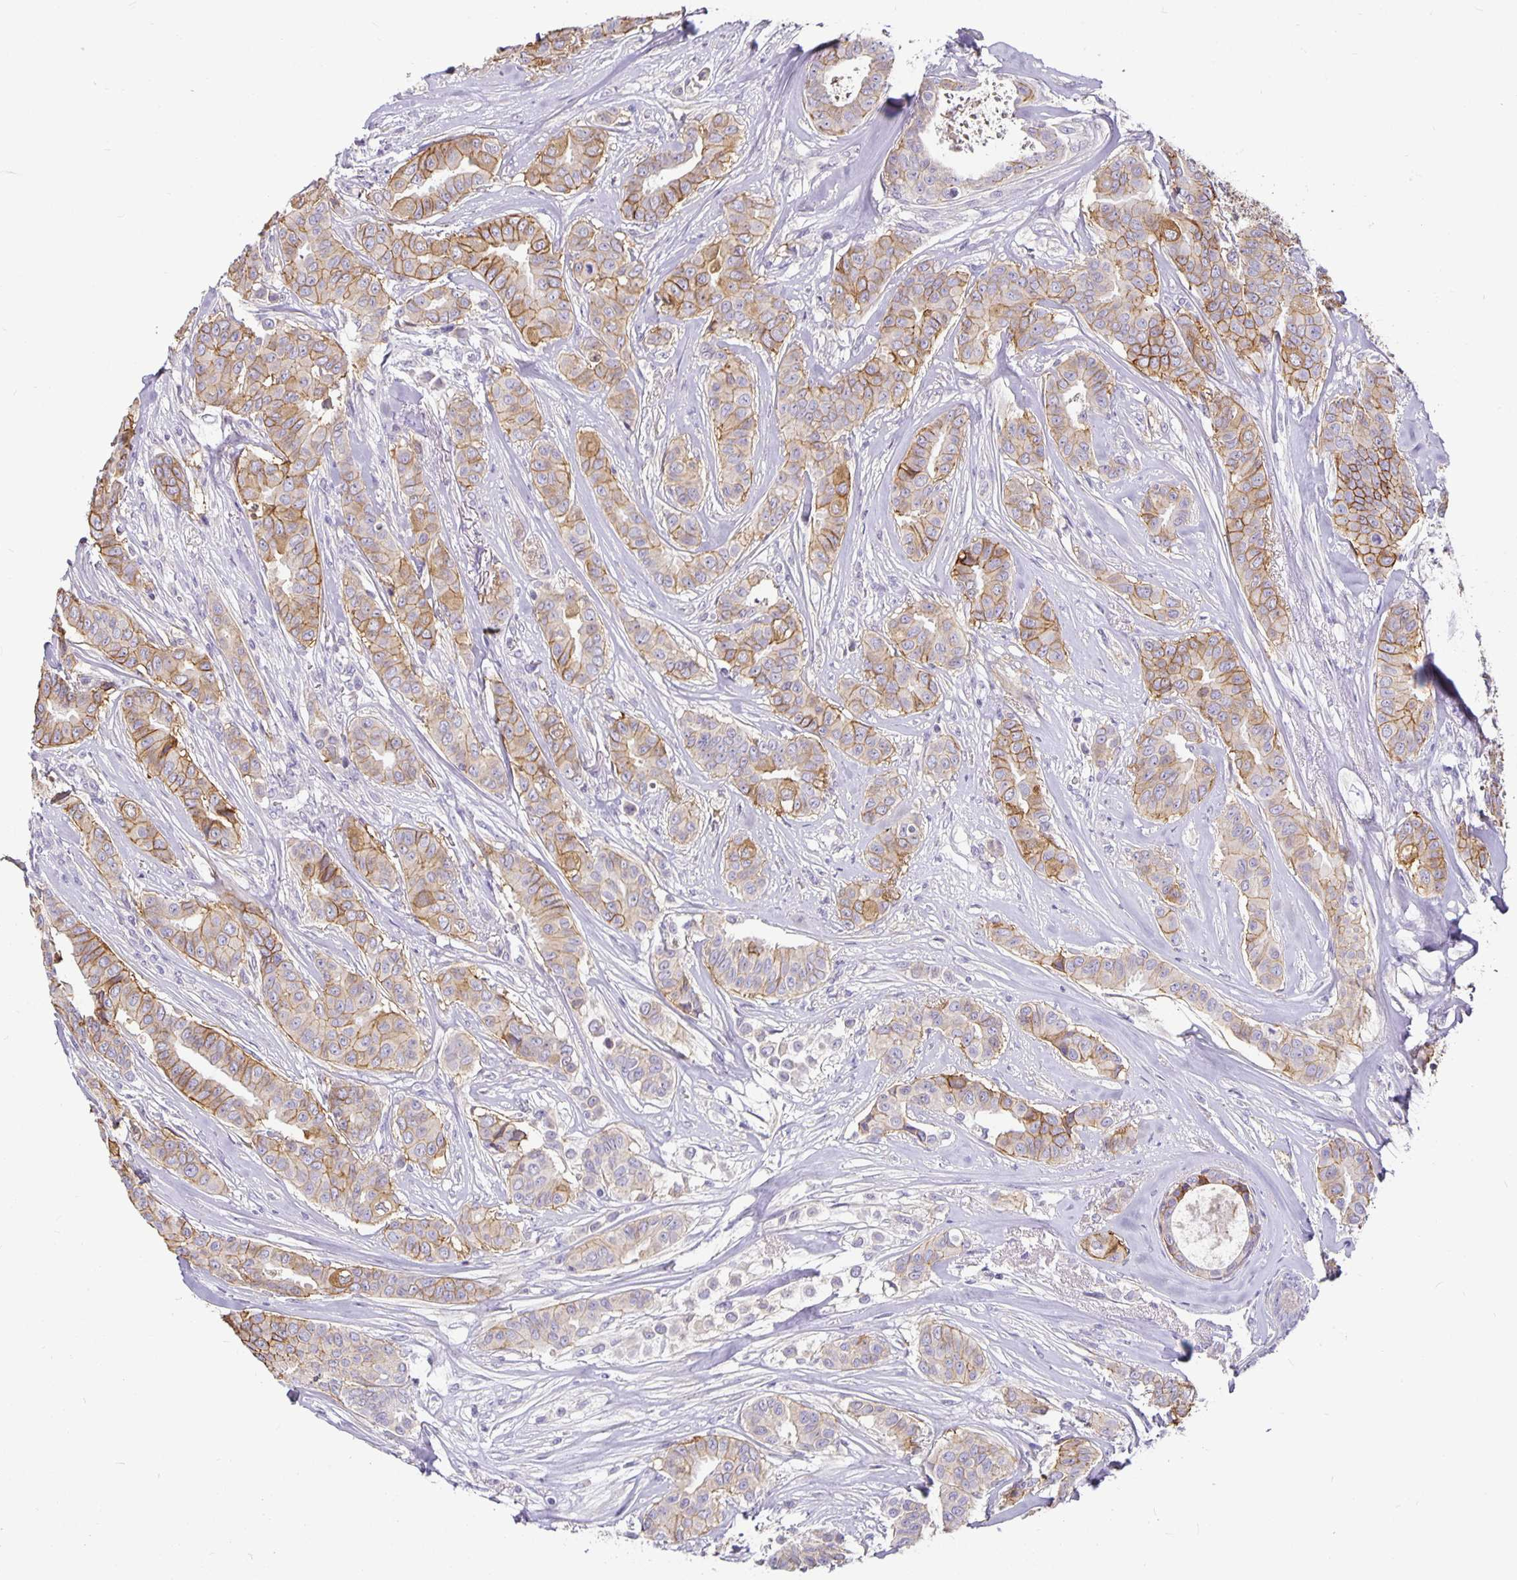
{"staining": {"intensity": "moderate", "quantity": "25%-75%", "location": "cytoplasmic/membranous"}, "tissue": "breast cancer", "cell_type": "Tumor cells", "image_type": "cancer", "snomed": [{"axis": "morphology", "description": "Duct carcinoma"}, {"axis": "topography", "description": "Breast"}], "caption": "Breast cancer stained with a protein marker displays moderate staining in tumor cells.", "gene": "CA12", "patient": {"sex": "female", "age": 45}}